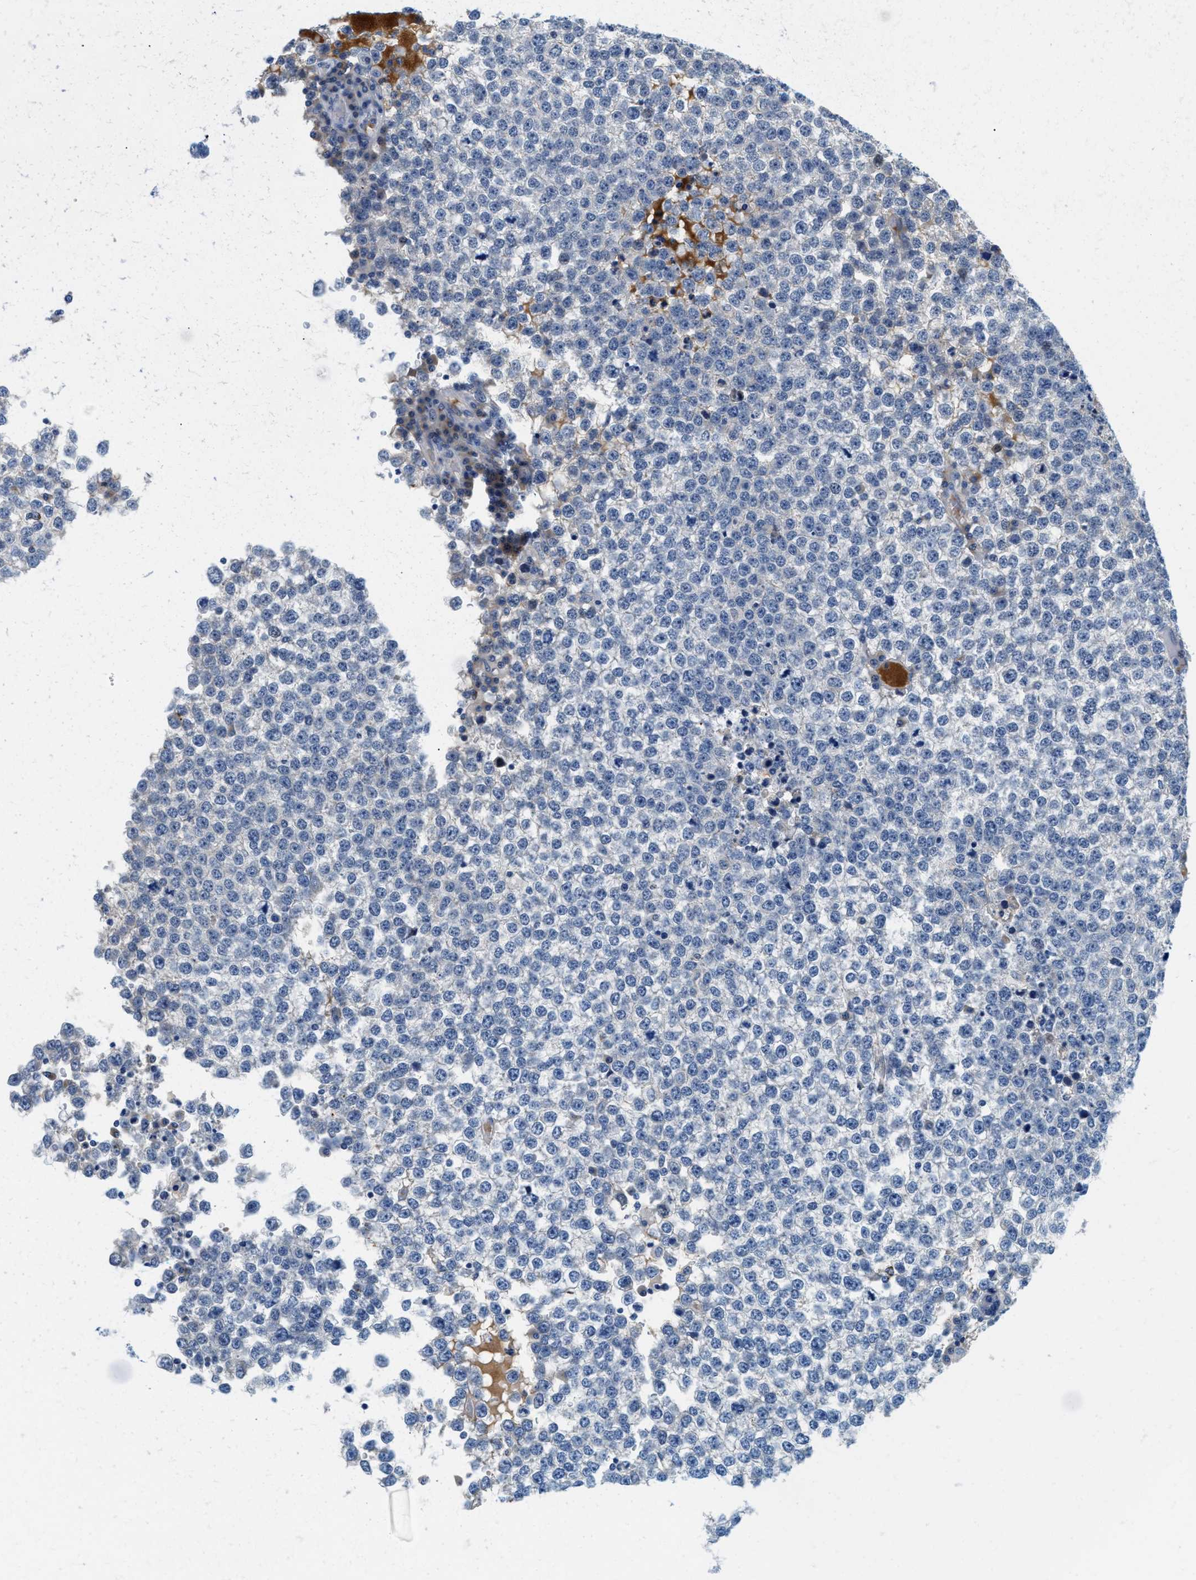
{"staining": {"intensity": "negative", "quantity": "none", "location": "none"}, "tissue": "testis cancer", "cell_type": "Tumor cells", "image_type": "cancer", "snomed": [{"axis": "morphology", "description": "Seminoma, NOS"}, {"axis": "topography", "description": "Testis"}], "caption": "The immunohistochemistry micrograph has no significant staining in tumor cells of testis cancer tissue.", "gene": "TSPAN3", "patient": {"sex": "male", "age": 65}}